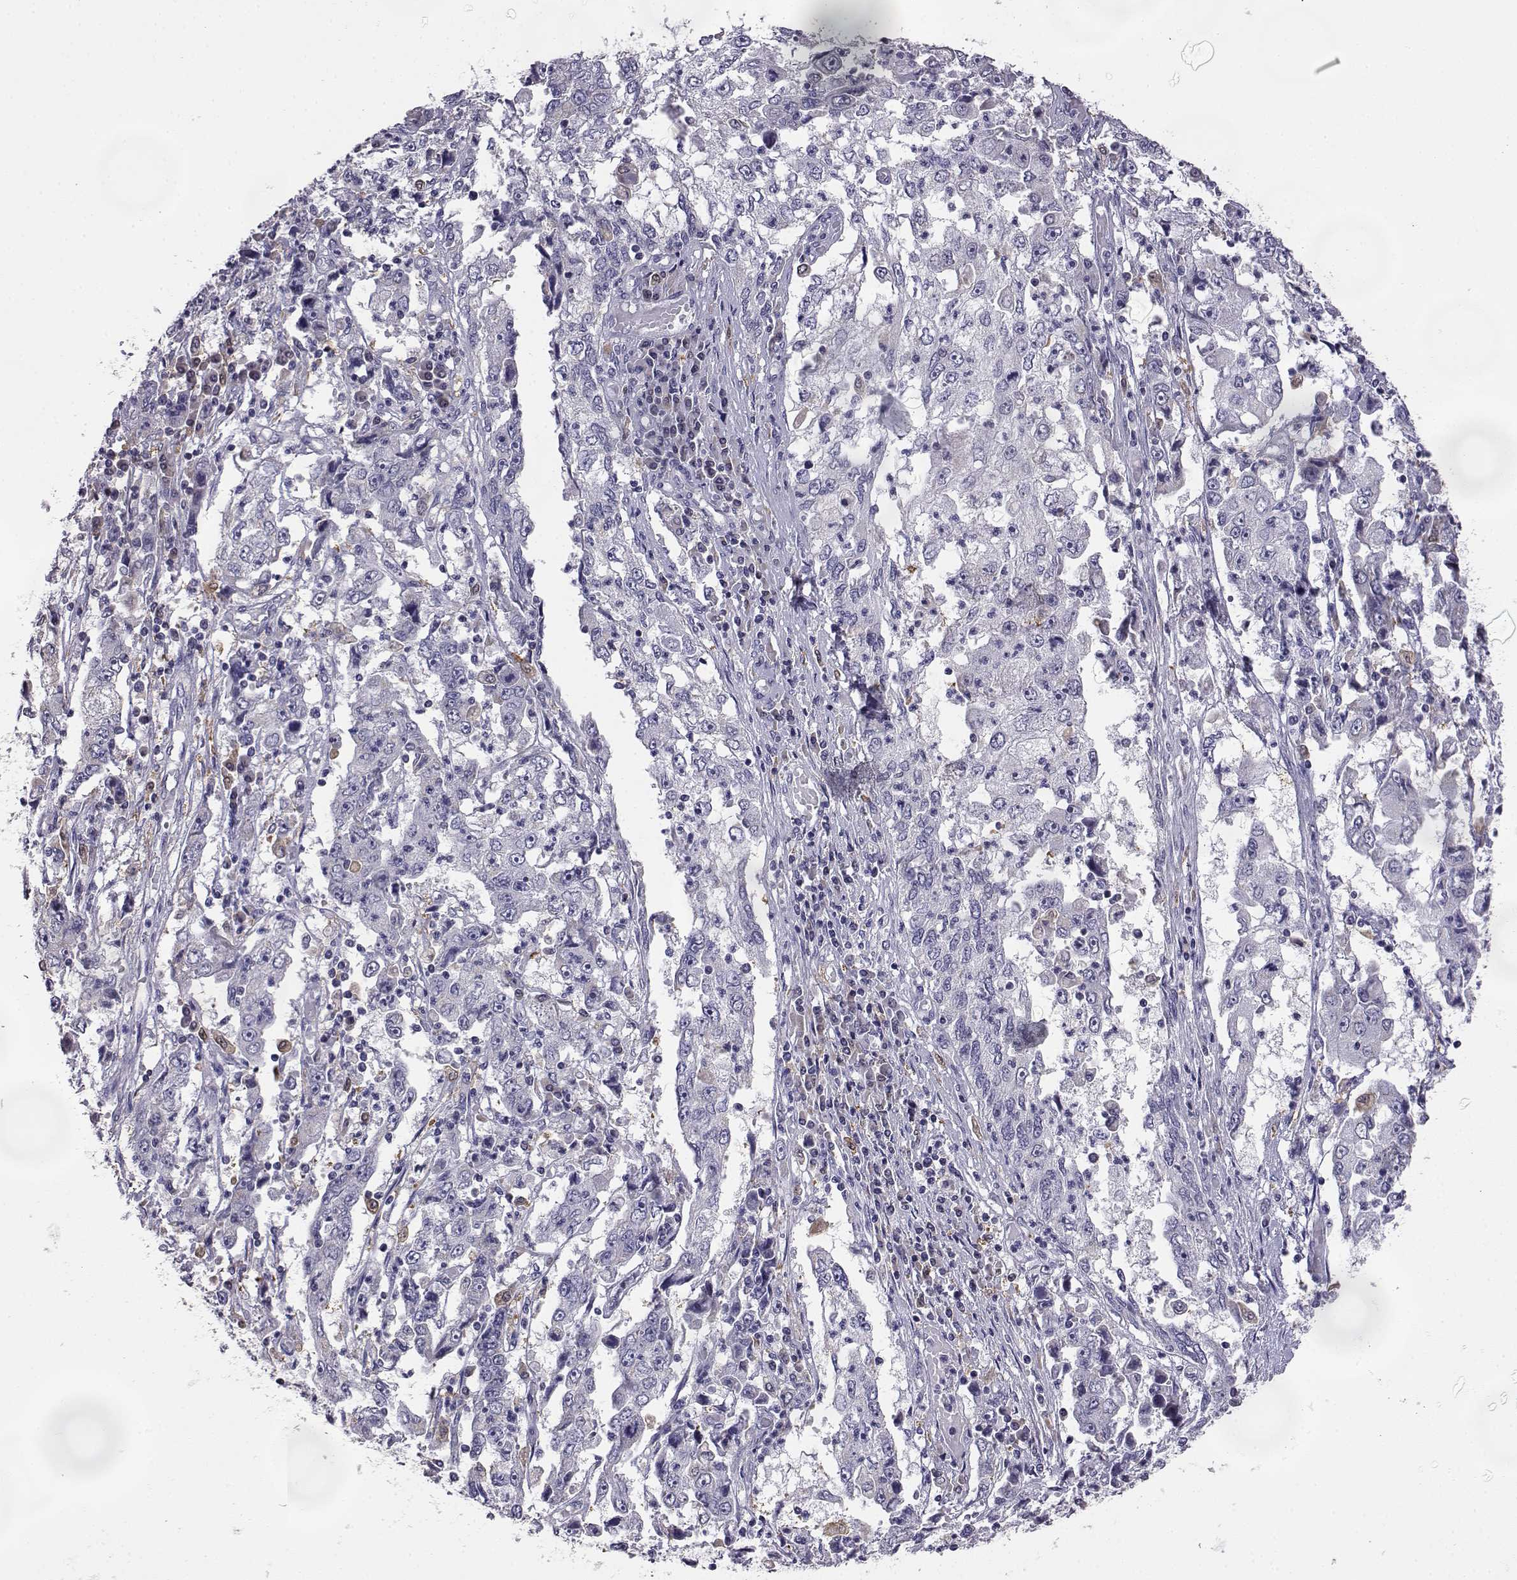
{"staining": {"intensity": "negative", "quantity": "none", "location": "none"}, "tissue": "cervical cancer", "cell_type": "Tumor cells", "image_type": "cancer", "snomed": [{"axis": "morphology", "description": "Squamous cell carcinoma, NOS"}, {"axis": "topography", "description": "Cervix"}], "caption": "Cervical cancer stained for a protein using IHC shows no expression tumor cells.", "gene": "AKR1B1", "patient": {"sex": "female", "age": 36}}